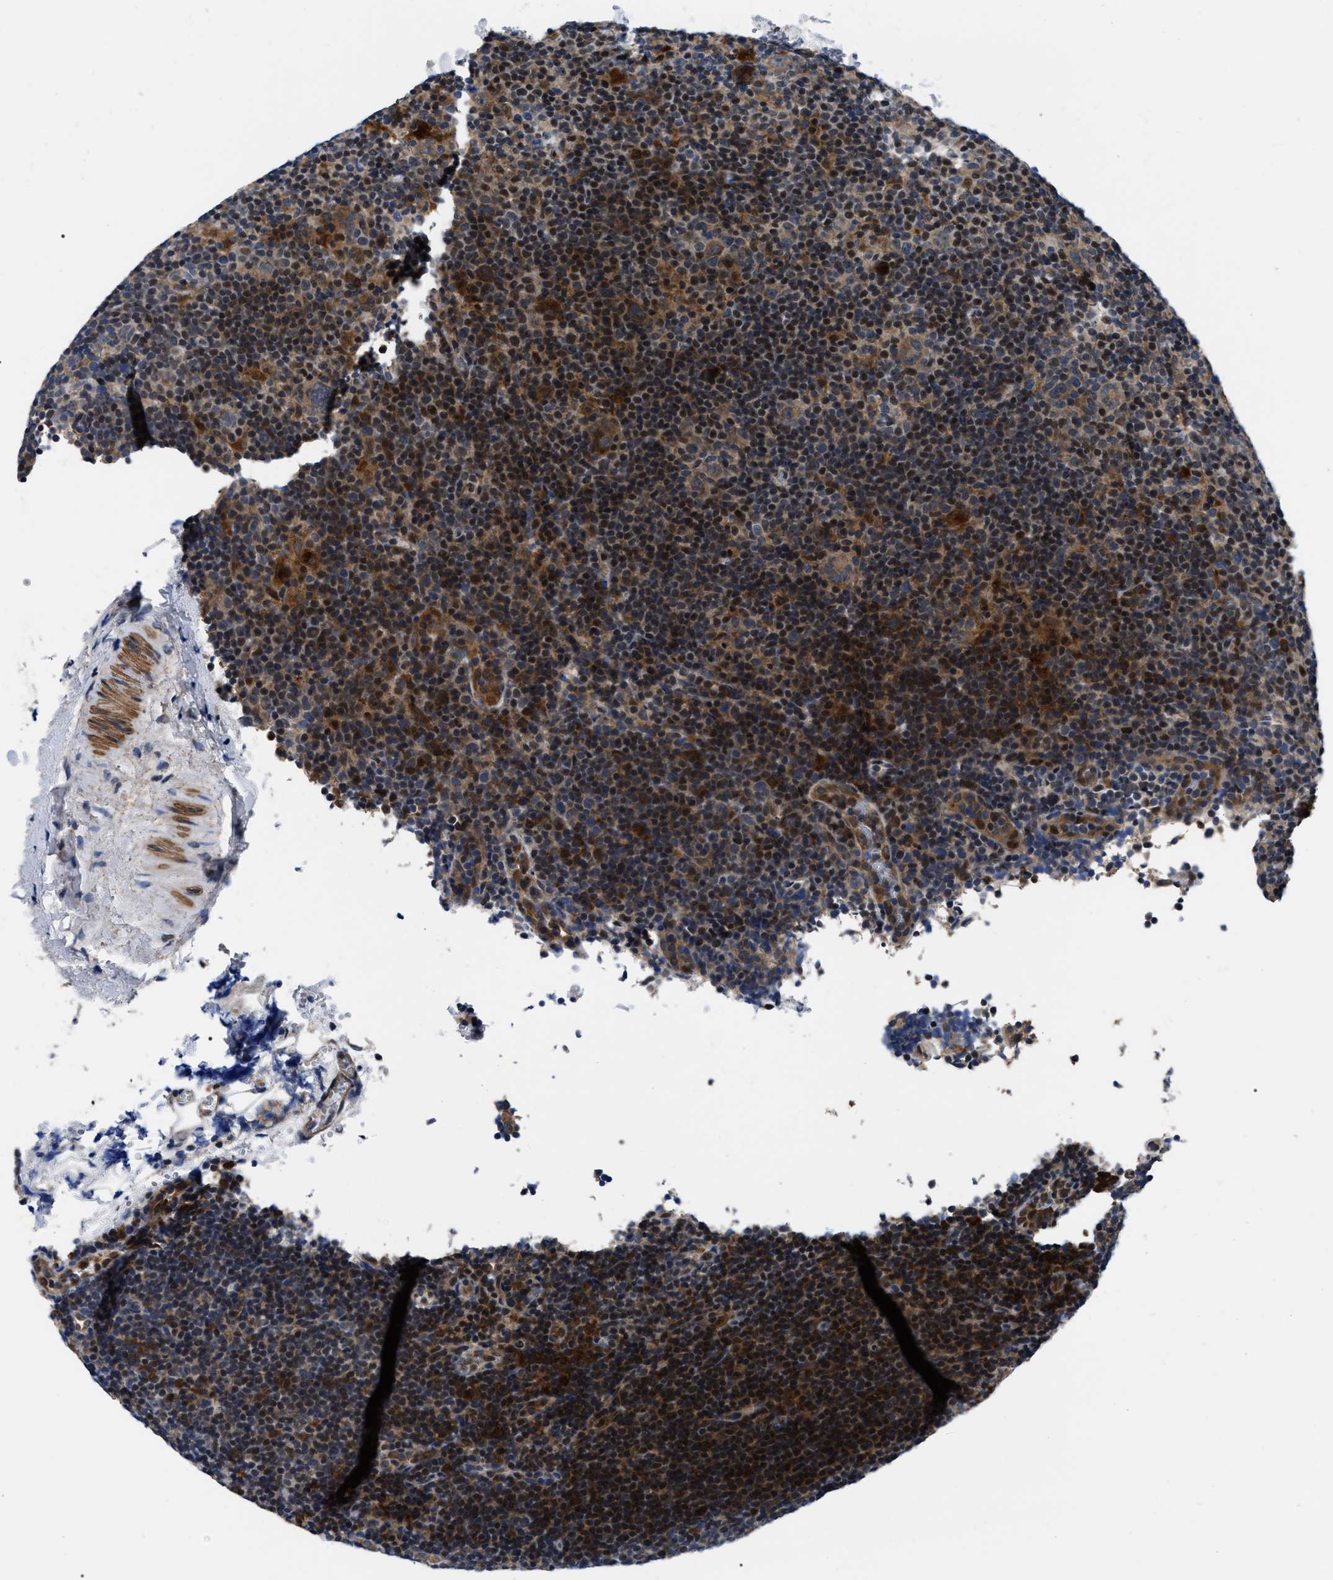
{"staining": {"intensity": "moderate", "quantity": ">75%", "location": "cytoplasmic/membranous"}, "tissue": "lymphoma", "cell_type": "Tumor cells", "image_type": "cancer", "snomed": [{"axis": "morphology", "description": "Hodgkin's disease, NOS"}, {"axis": "topography", "description": "Lymph node"}], "caption": "Immunohistochemistry (IHC) image of neoplastic tissue: human Hodgkin's disease stained using immunohistochemistry demonstrates medium levels of moderate protein expression localized specifically in the cytoplasmic/membranous of tumor cells, appearing as a cytoplasmic/membranous brown color.", "gene": "PPWD1", "patient": {"sex": "female", "age": 57}}